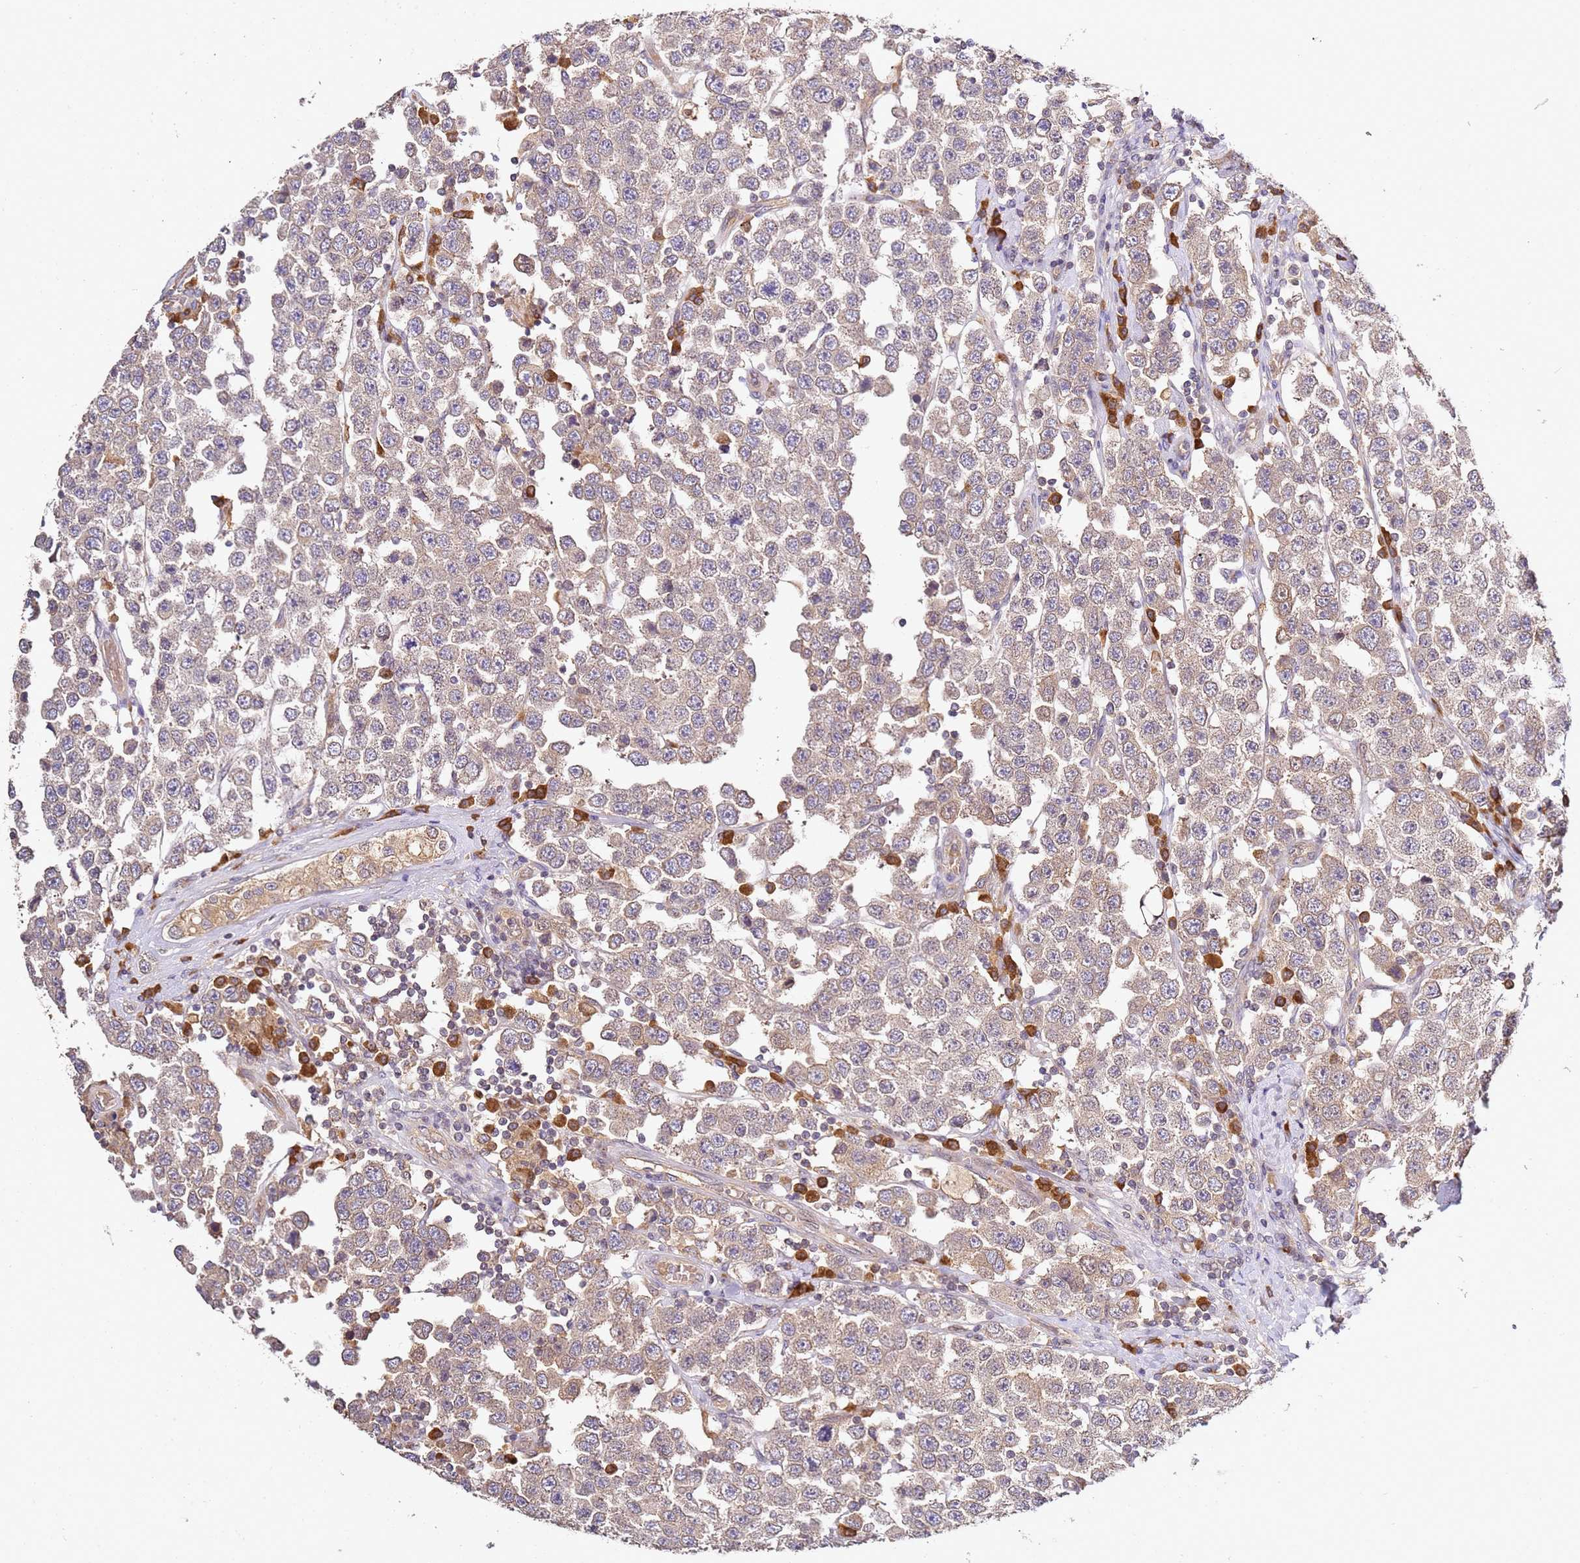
{"staining": {"intensity": "weak", "quantity": "<25%", "location": "cytoplasmic/membranous"}, "tissue": "testis cancer", "cell_type": "Tumor cells", "image_type": "cancer", "snomed": [{"axis": "morphology", "description": "Seminoma, NOS"}, {"axis": "topography", "description": "Testis"}], "caption": "Tumor cells show no significant protein expression in seminoma (testis). (Brightfield microscopy of DAB IHC at high magnification).", "gene": "OSBPL2", "patient": {"sex": "male", "age": 28}}